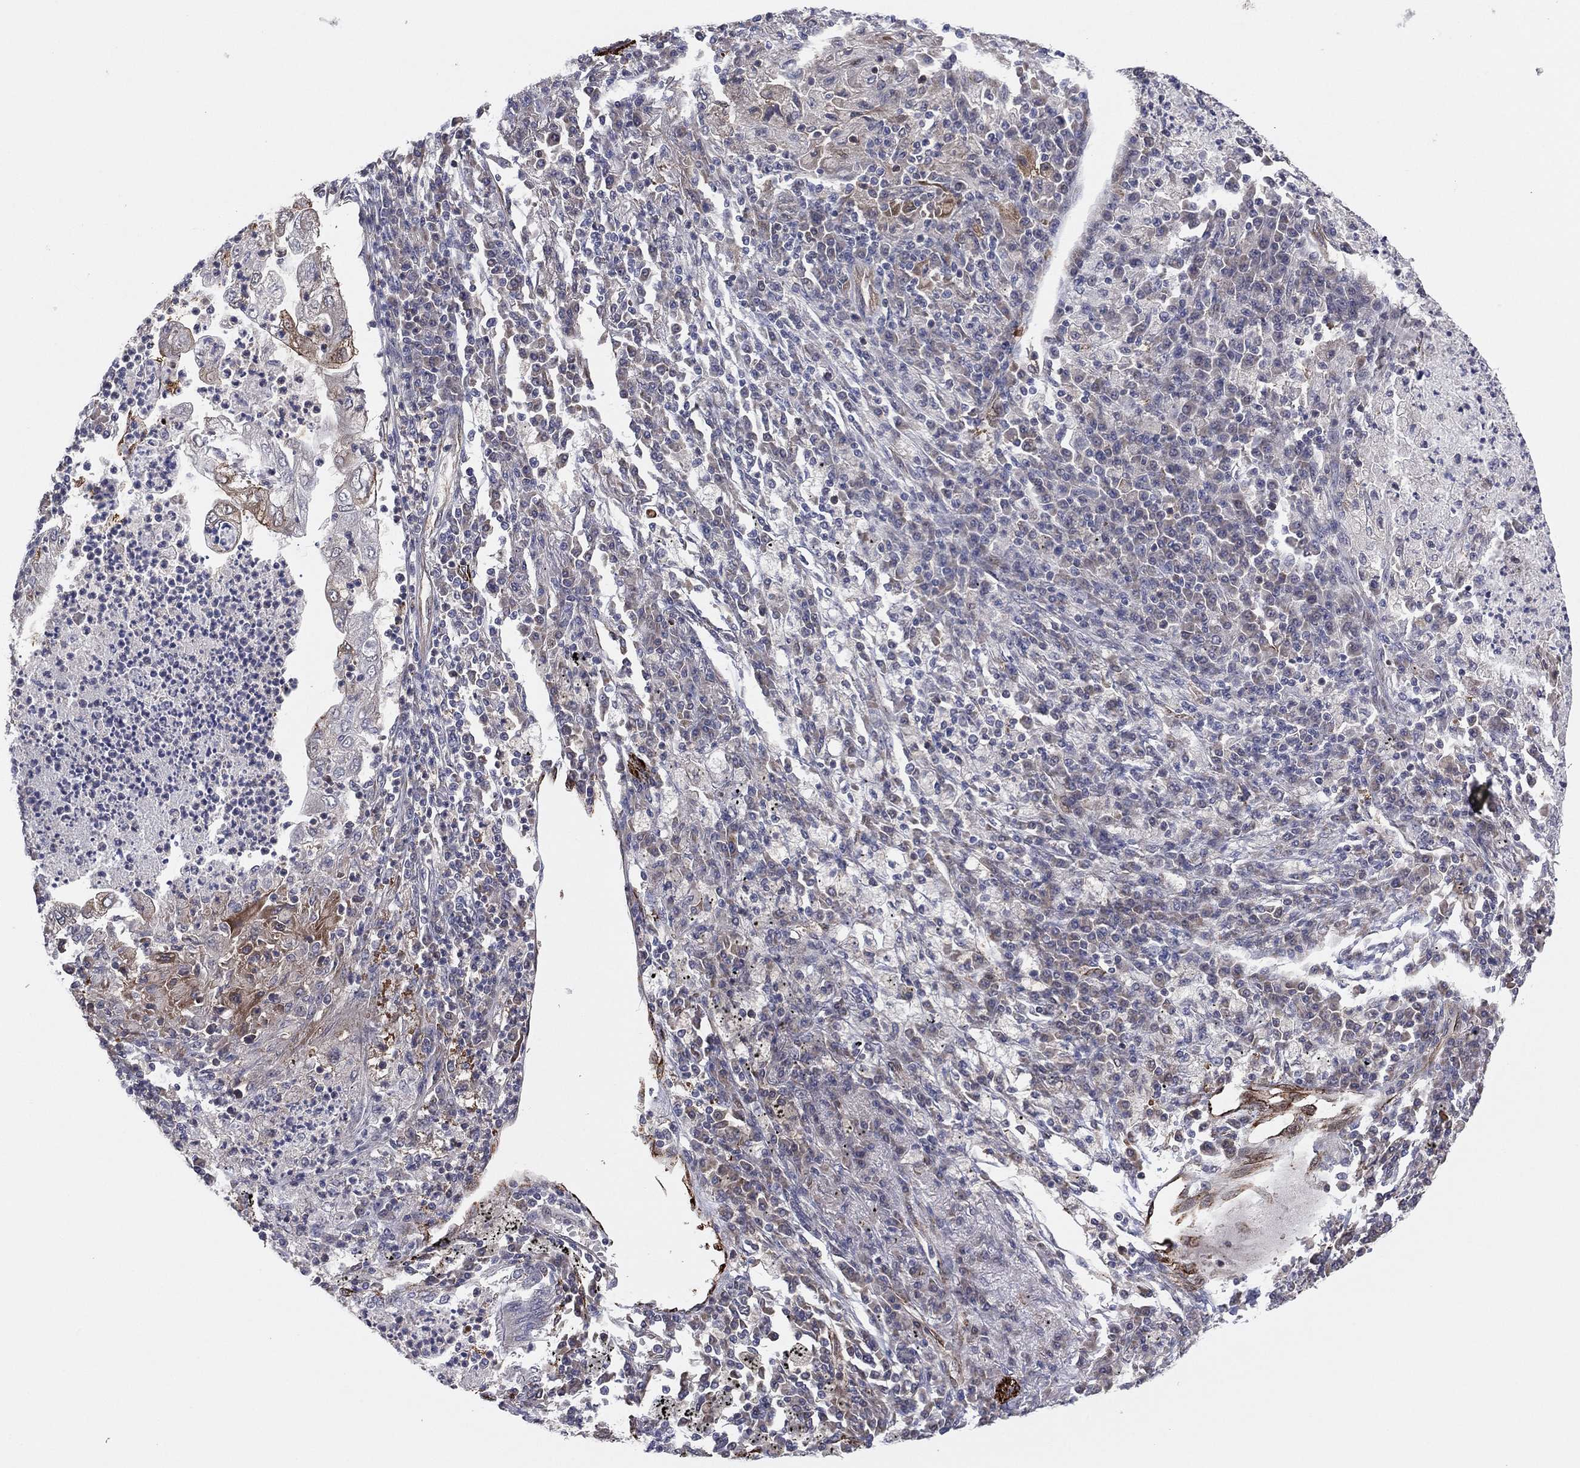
{"staining": {"intensity": "moderate", "quantity": "<25%", "location": "cytoplasmic/membranous"}, "tissue": "lung cancer", "cell_type": "Tumor cells", "image_type": "cancer", "snomed": [{"axis": "morphology", "description": "Adenocarcinoma, NOS"}, {"axis": "topography", "description": "Lung"}], "caption": "Lung adenocarcinoma stained with a protein marker reveals moderate staining in tumor cells.", "gene": "SNCG", "patient": {"sex": "female", "age": 73}}